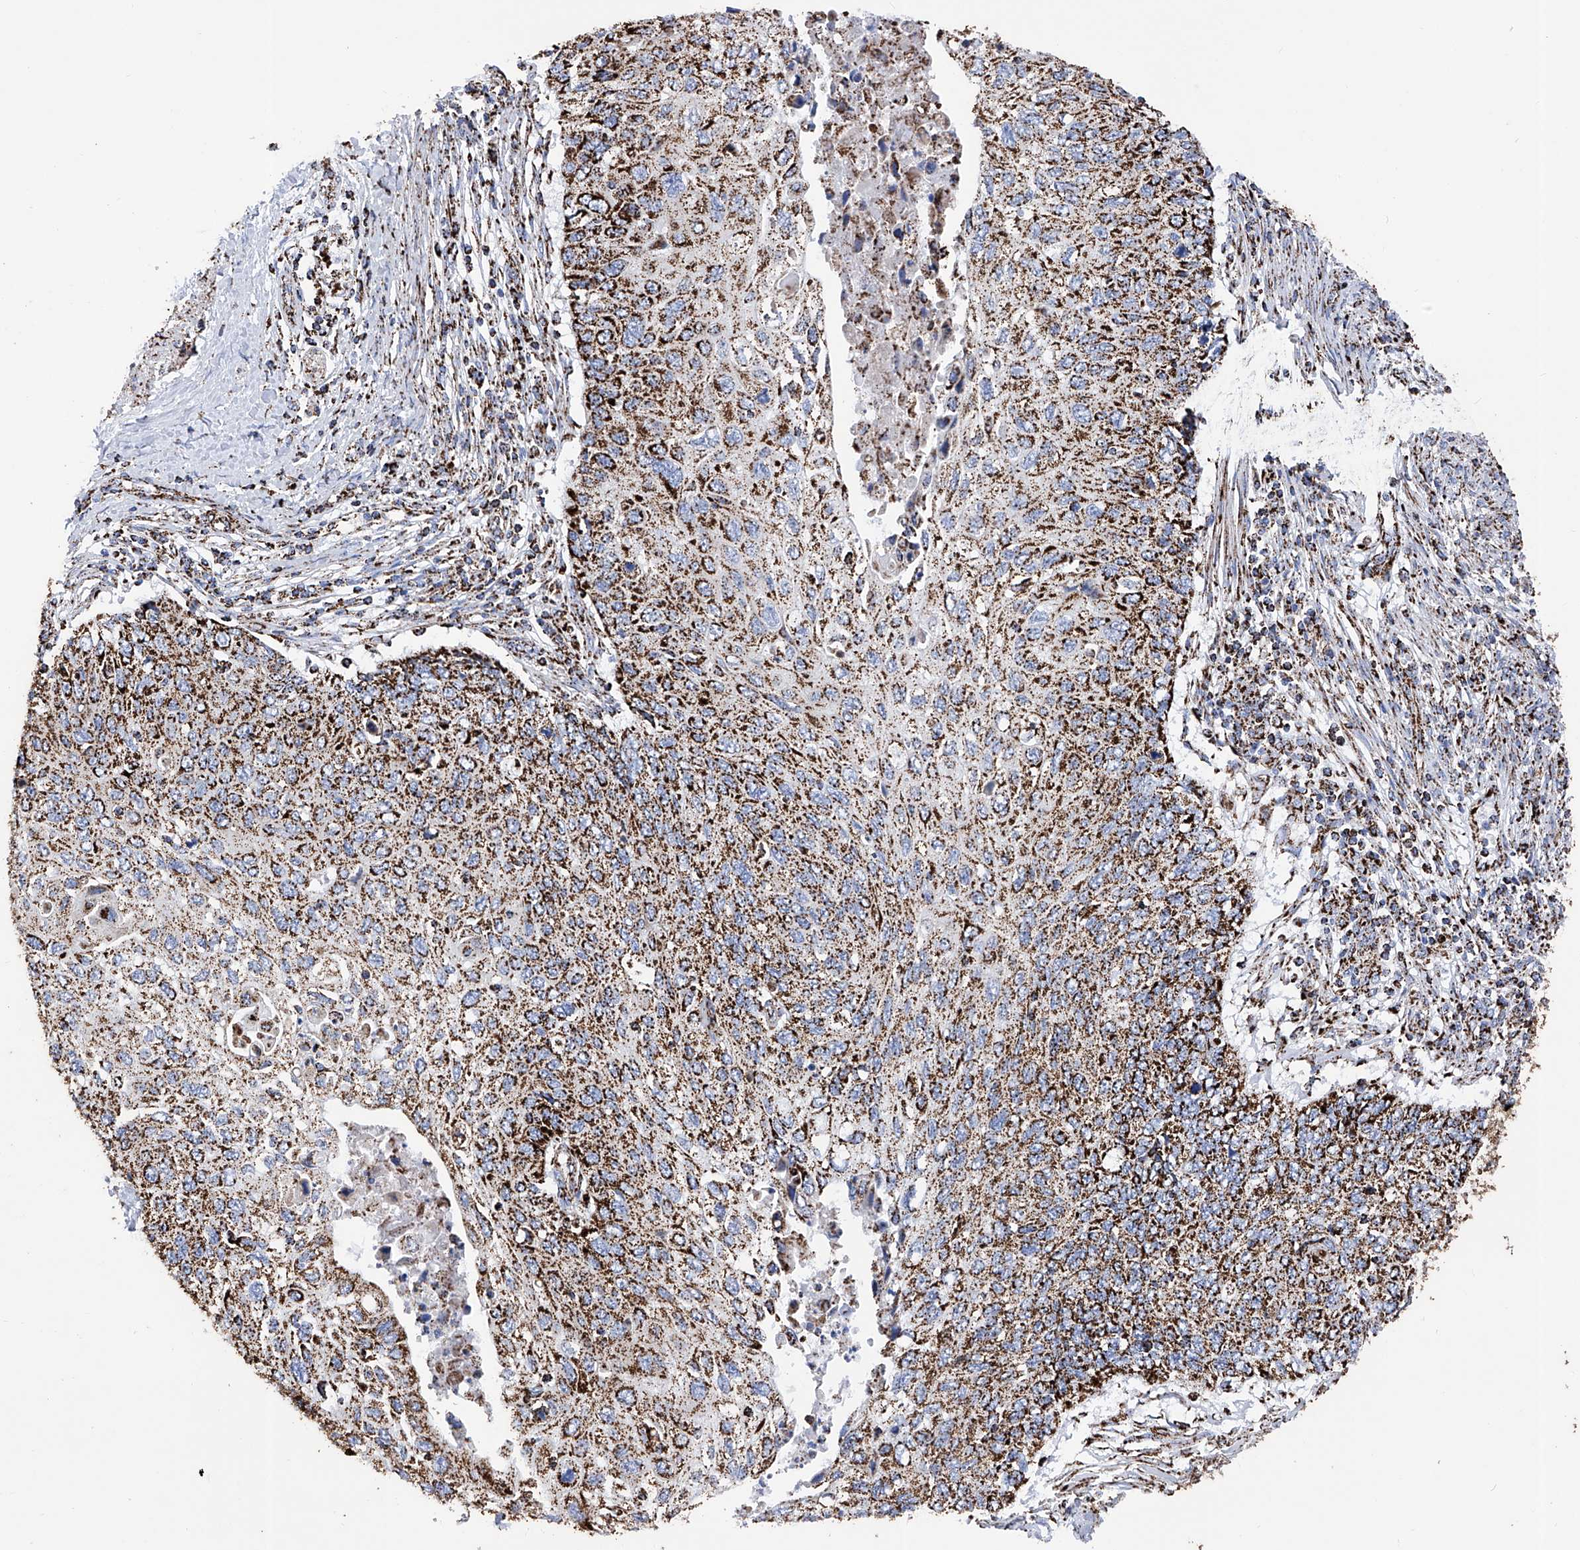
{"staining": {"intensity": "strong", "quantity": ">75%", "location": "cytoplasmic/membranous"}, "tissue": "cervical cancer", "cell_type": "Tumor cells", "image_type": "cancer", "snomed": [{"axis": "morphology", "description": "Squamous cell carcinoma, NOS"}, {"axis": "topography", "description": "Cervix"}], "caption": "Cervical squamous cell carcinoma stained with DAB immunohistochemistry displays high levels of strong cytoplasmic/membranous positivity in about >75% of tumor cells.", "gene": "ATP5PF", "patient": {"sex": "female", "age": 70}}